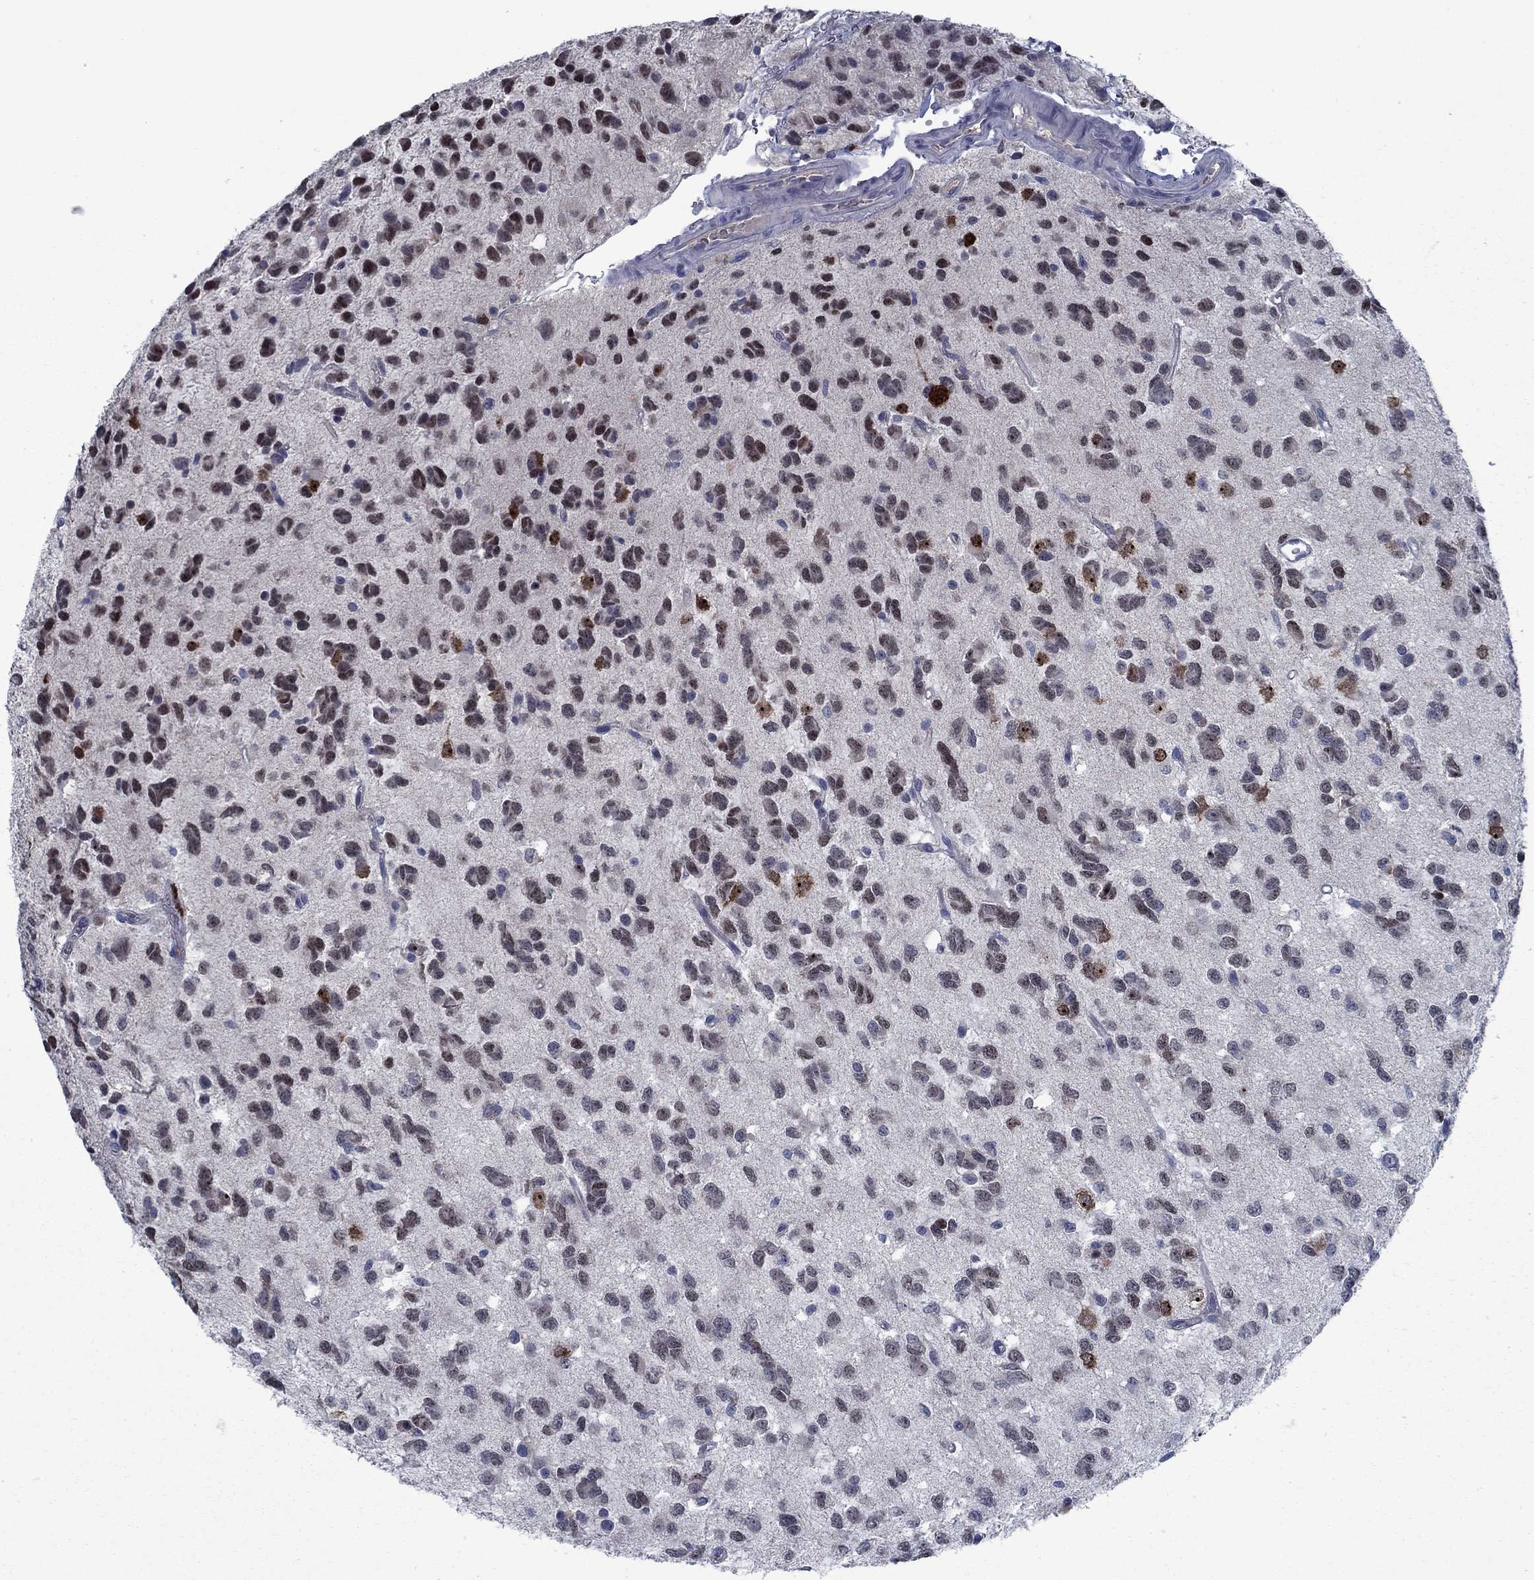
{"staining": {"intensity": "negative", "quantity": "none", "location": "none"}, "tissue": "glioma", "cell_type": "Tumor cells", "image_type": "cancer", "snomed": [{"axis": "morphology", "description": "Glioma, malignant, Low grade"}, {"axis": "topography", "description": "Brain"}], "caption": "High magnification brightfield microscopy of malignant low-grade glioma stained with DAB (3,3'-diaminobenzidine) (brown) and counterstained with hematoxylin (blue): tumor cells show no significant positivity.", "gene": "PNMA8A", "patient": {"sex": "female", "age": 45}}